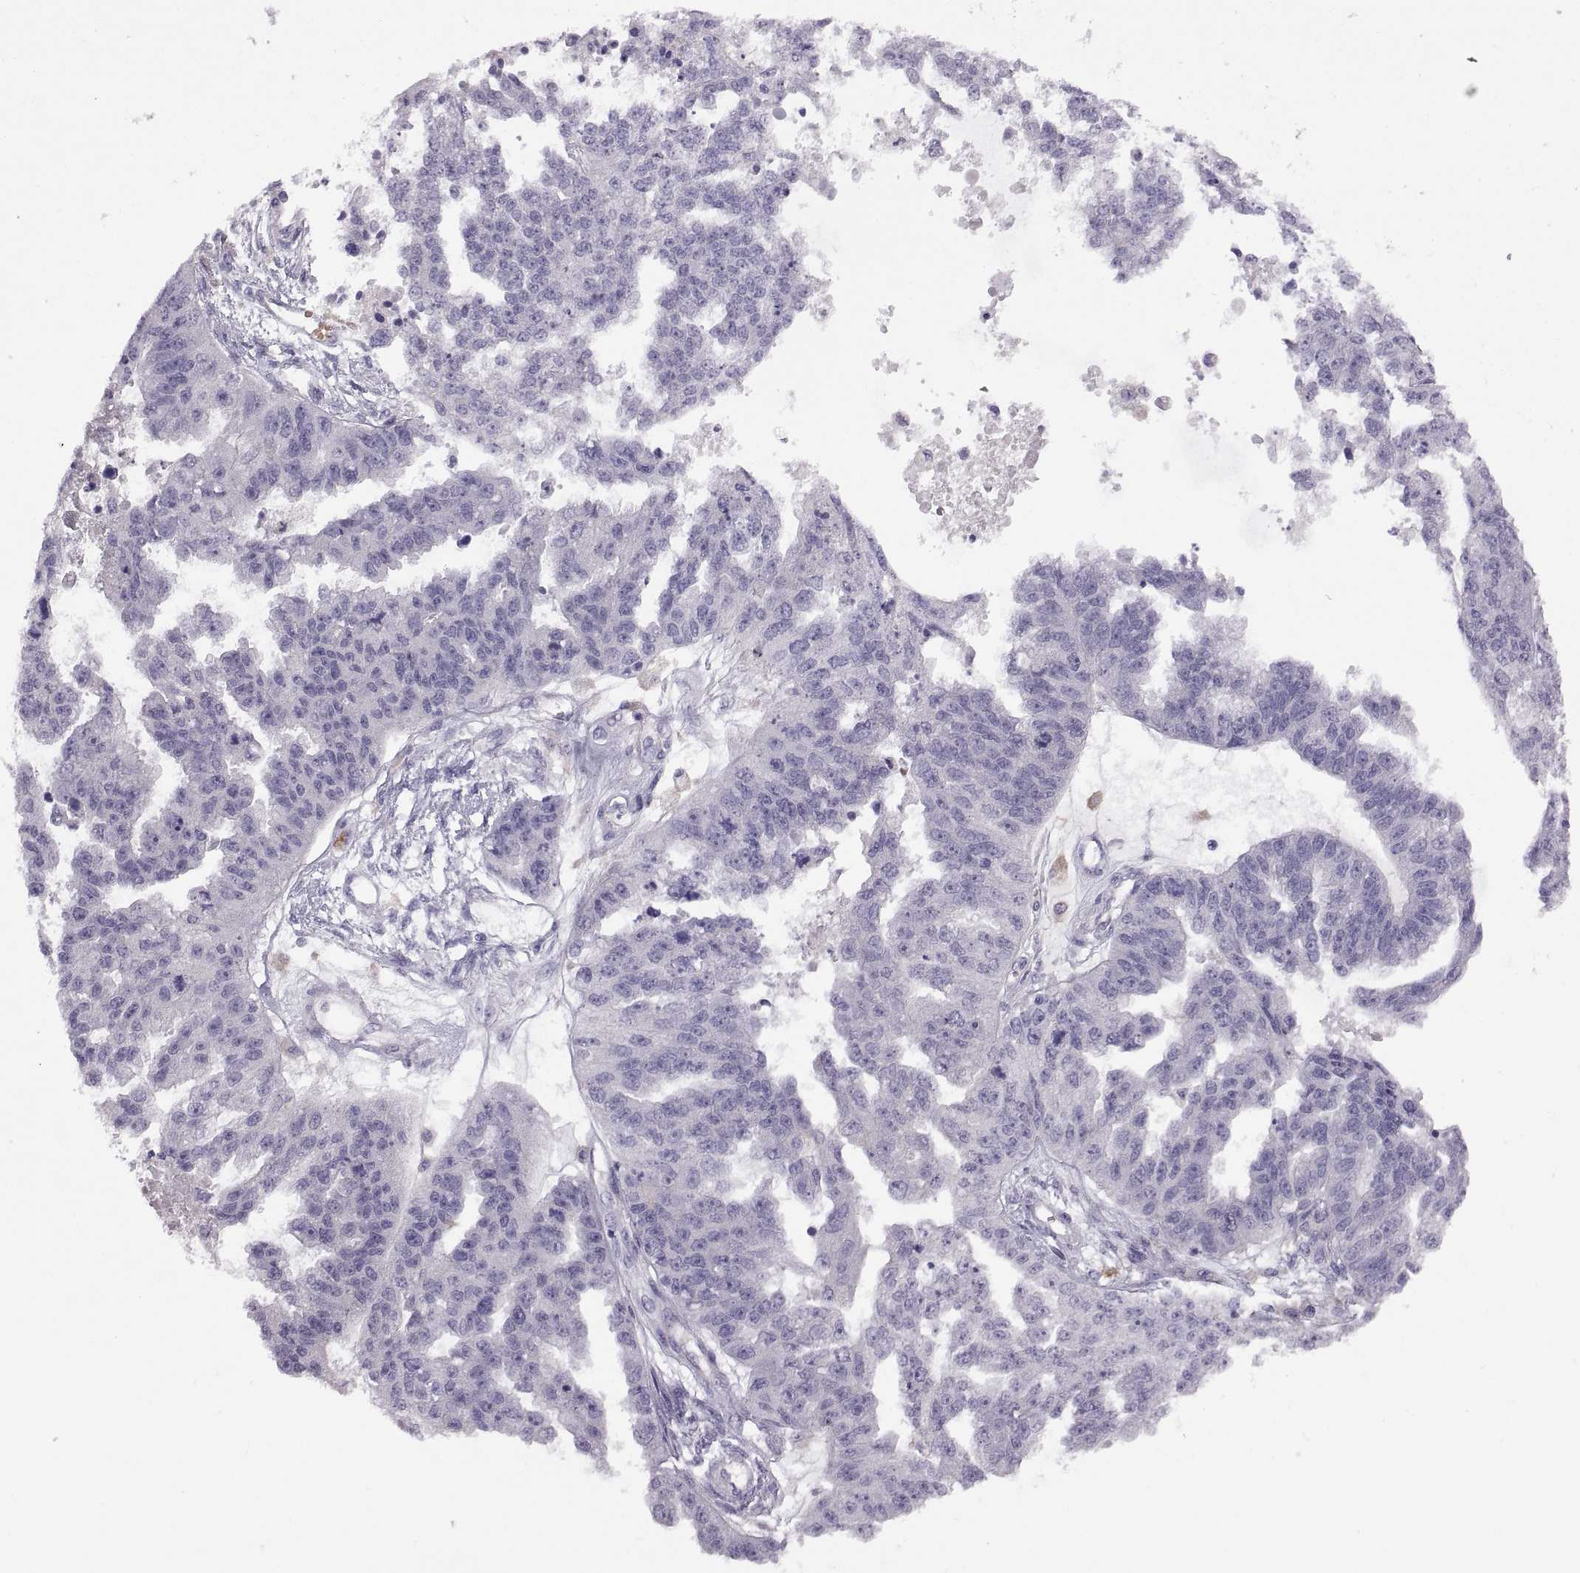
{"staining": {"intensity": "negative", "quantity": "none", "location": "none"}, "tissue": "ovarian cancer", "cell_type": "Tumor cells", "image_type": "cancer", "snomed": [{"axis": "morphology", "description": "Cystadenocarcinoma, serous, NOS"}, {"axis": "topography", "description": "Ovary"}], "caption": "Immunohistochemical staining of human ovarian serous cystadenocarcinoma demonstrates no significant expression in tumor cells.", "gene": "MEIOC", "patient": {"sex": "female", "age": 58}}